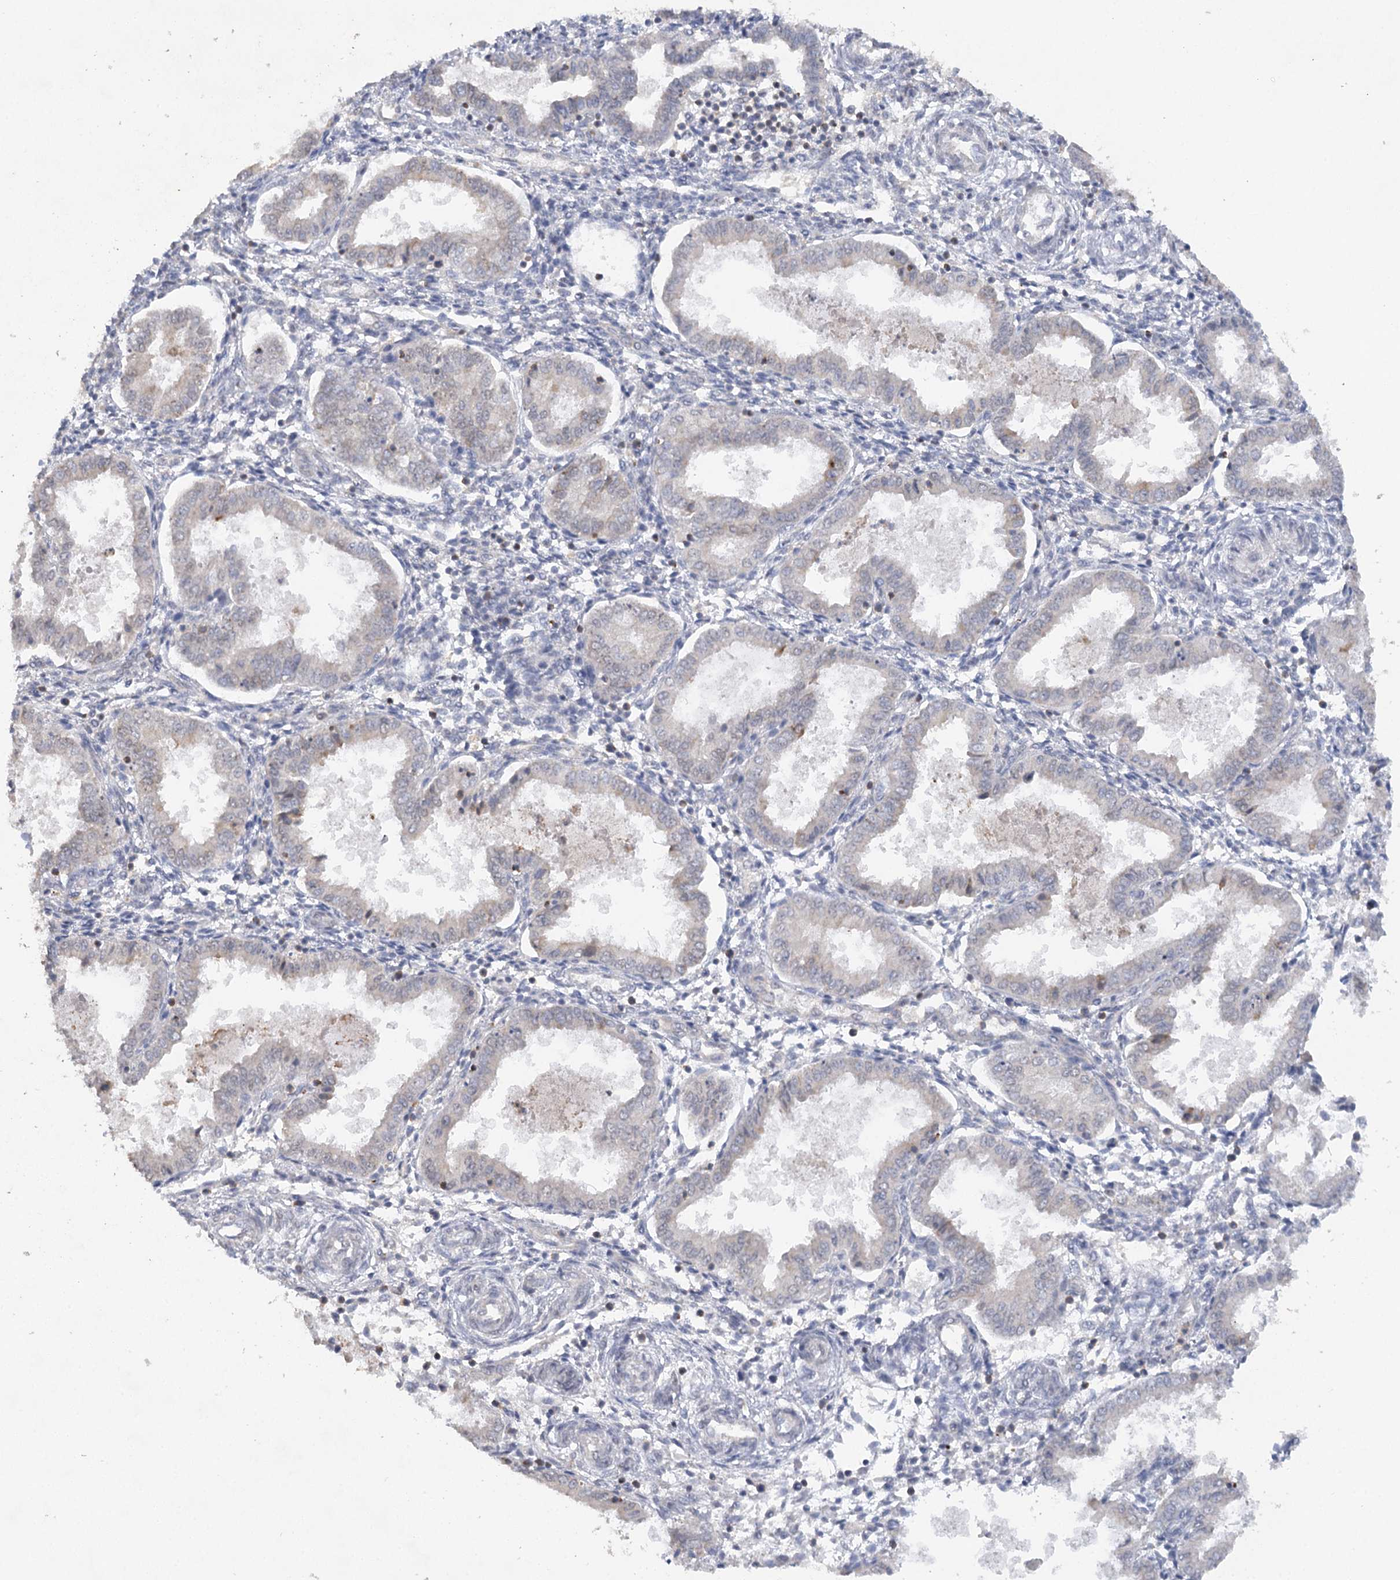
{"staining": {"intensity": "negative", "quantity": "none", "location": "none"}, "tissue": "endometrium", "cell_type": "Cells in endometrial stroma", "image_type": "normal", "snomed": [{"axis": "morphology", "description": "Normal tissue, NOS"}, {"axis": "topography", "description": "Endometrium"}], "caption": "A high-resolution image shows immunohistochemistry staining of benign endometrium, which reveals no significant staining in cells in endometrial stroma. (DAB immunohistochemistry (IHC) visualized using brightfield microscopy, high magnification).", "gene": "TRAF3IP1", "patient": {"sex": "female", "age": 33}}